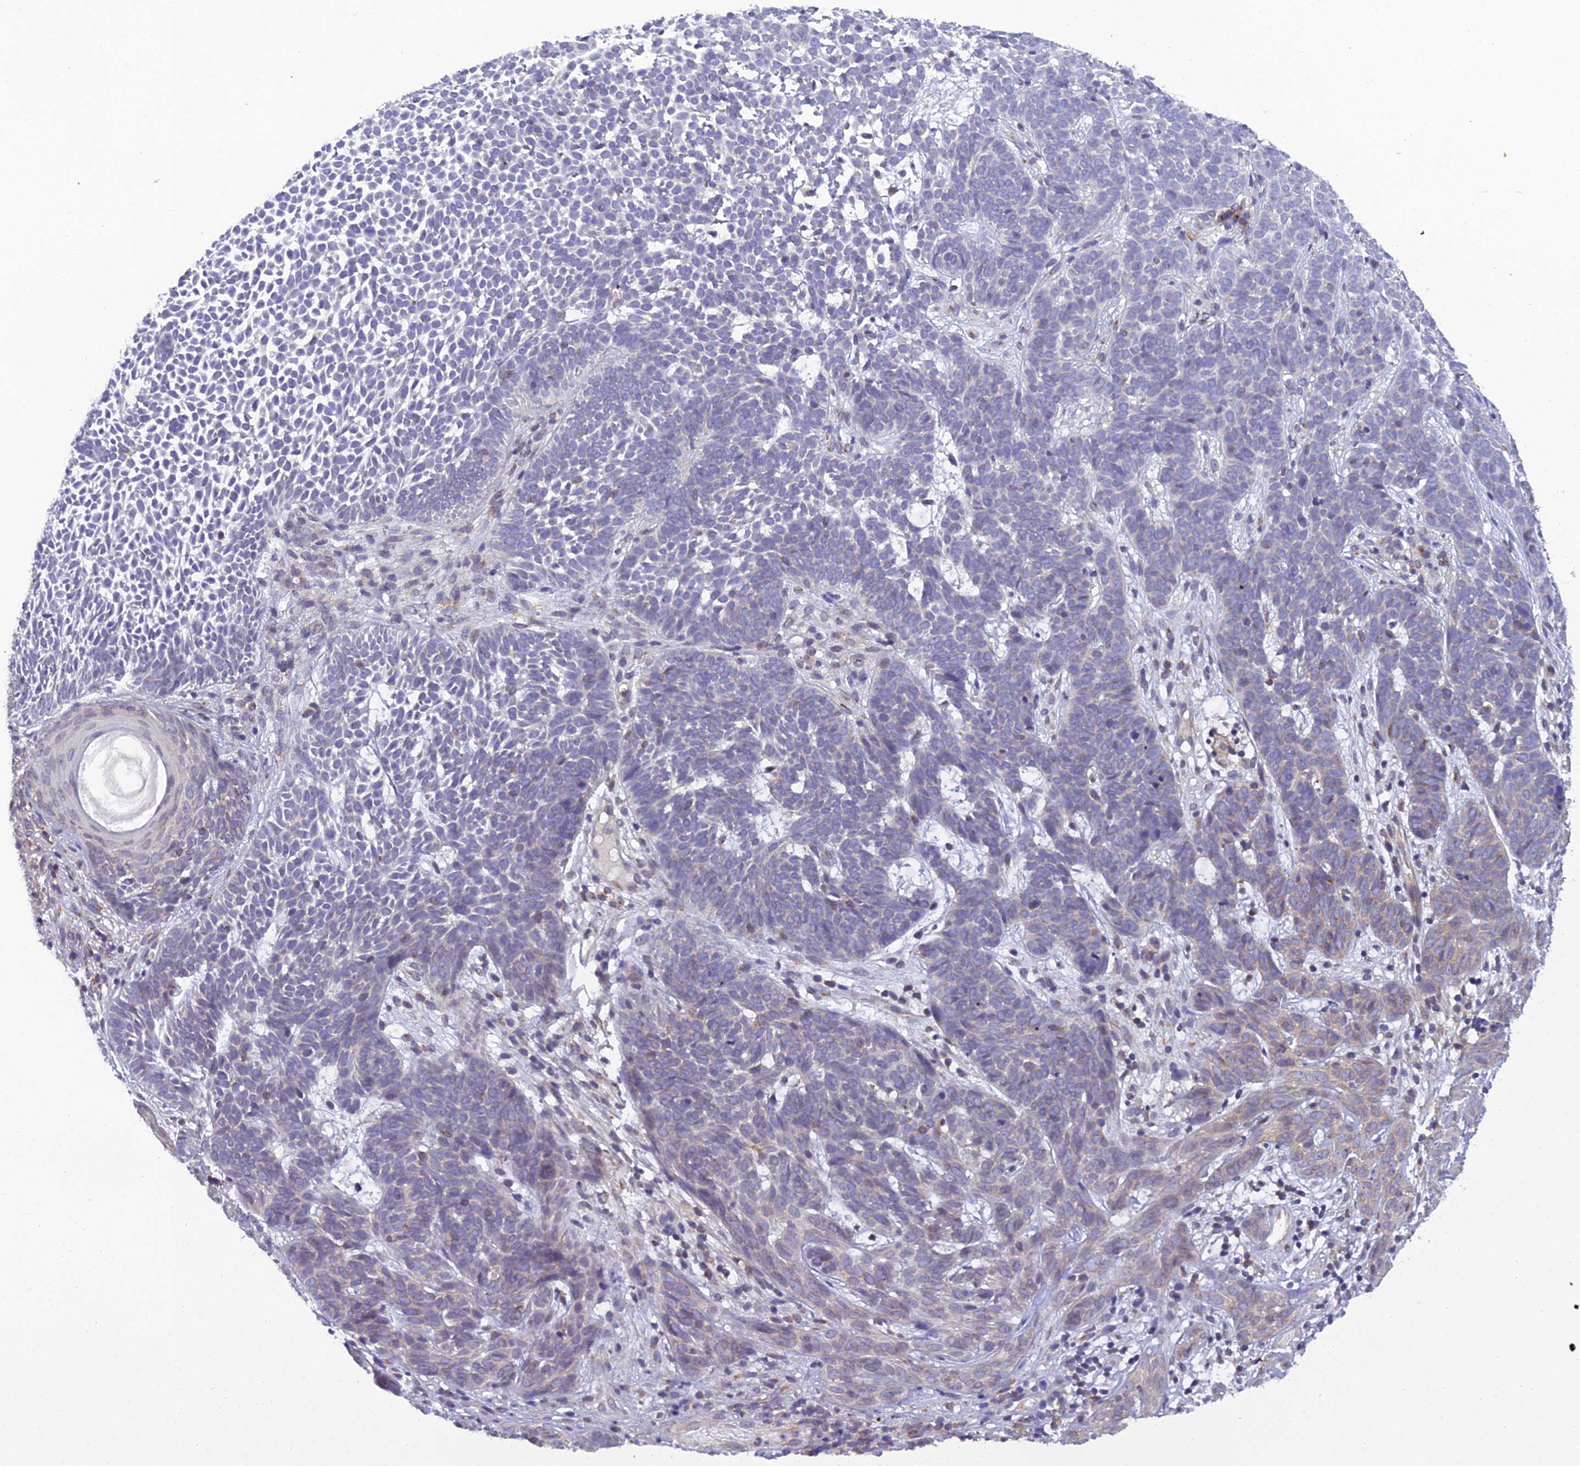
{"staining": {"intensity": "weak", "quantity": "<25%", "location": "cytoplasmic/membranous"}, "tissue": "skin cancer", "cell_type": "Tumor cells", "image_type": "cancer", "snomed": [{"axis": "morphology", "description": "Basal cell carcinoma"}, {"axis": "topography", "description": "Skin"}], "caption": "High power microscopy image of an IHC histopathology image of skin cancer, revealing no significant positivity in tumor cells. The staining was performed using DAB (3,3'-diaminobenzidine) to visualize the protein expression in brown, while the nuclei were stained in blue with hematoxylin (Magnification: 20x).", "gene": "GOLPH3", "patient": {"sex": "female", "age": 78}}